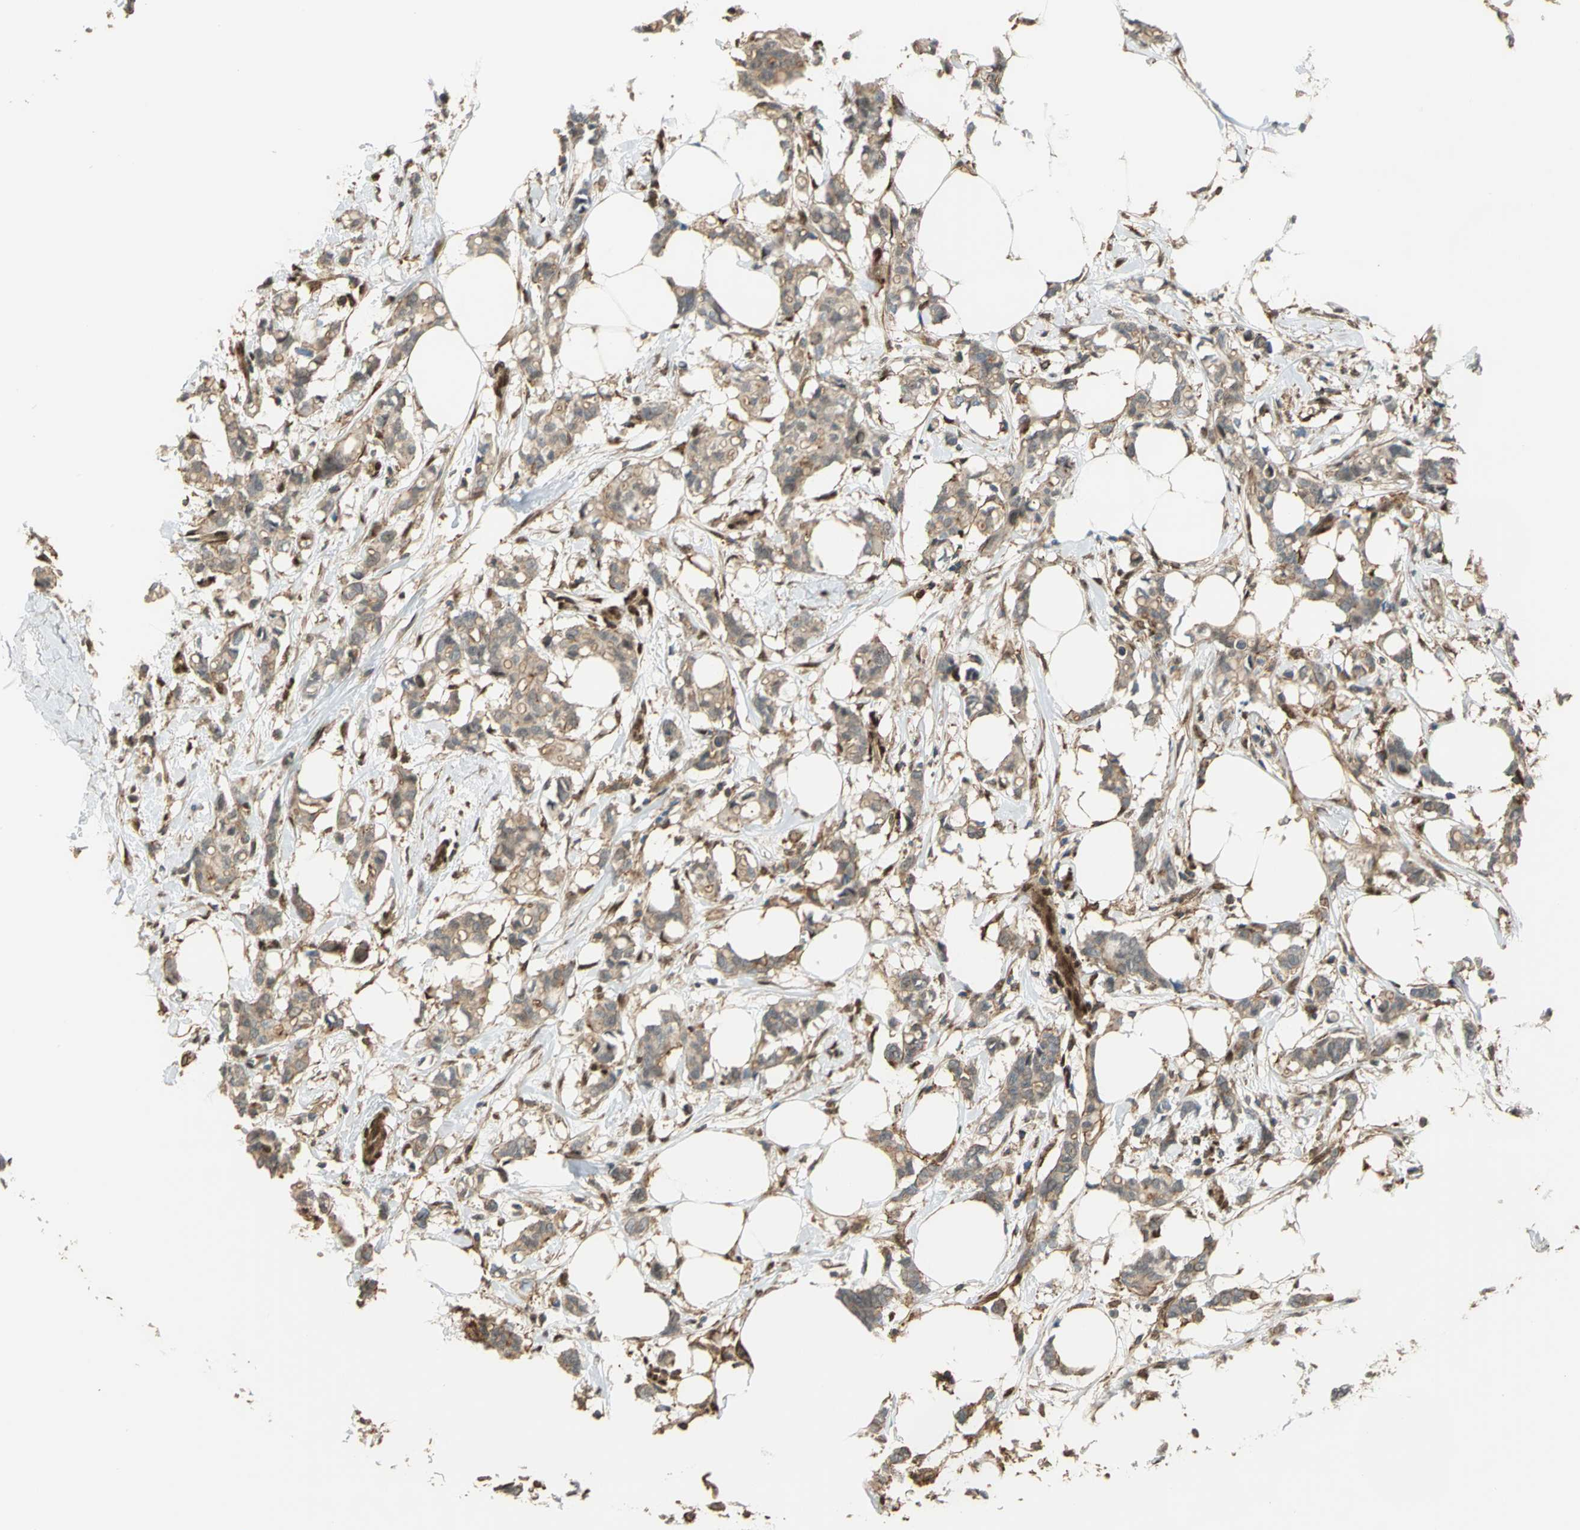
{"staining": {"intensity": "weak", "quantity": ">75%", "location": "cytoplasmic/membranous,nuclear"}, "tissue": "breast cancer", "cell_type": "Tumor cells", "image_type": "cancer", "snomed": [{"axis": "morphology", "description": "Duct carcinoma"}, {"axis": "topography", "description": "Breast"}], "caption": "A low amount of weak cytoplasmic/membranous and nuclear expression is seen in approximately >75% of tumor cells in breast cancer tissue.", "gene": "RBFOX2", "patient": {"sex": "female", "age": 84}}